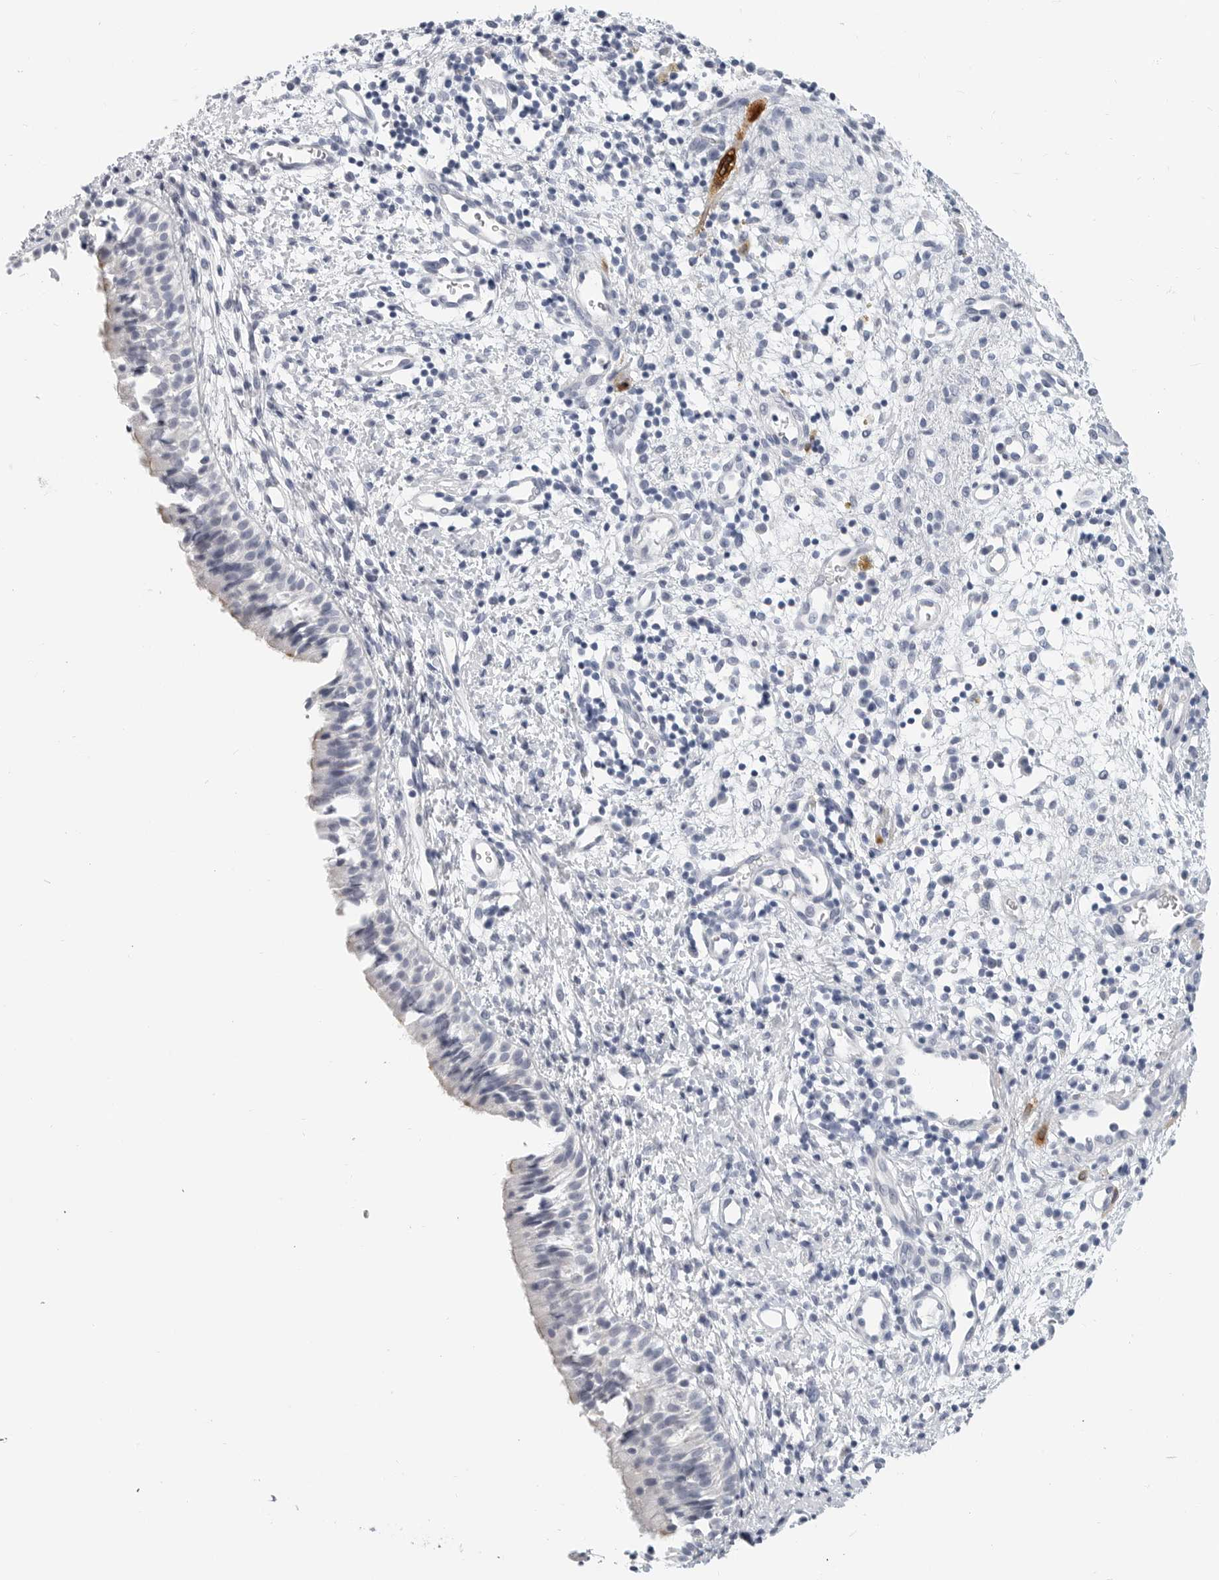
{"staining": {"intensity": "weak", "quantity": "25%-75%", "location": "cytoplasmic/membranous"}, "tissue": "nasopharynx", "cell_type": "Respiratory epithelial cells", "image_type": "normal", "snomed": [{"axis": "morphology", "description": "Normal tissue, NOS"}, {"axis": "topography", "description": "Nasopharynx"}], "caption": "A high-resolution histopathology image shows IHC staining of benign nasopharynx, which reveals weak cytoplasmic/membranous staining in about 25%-75% of respiratory epithelial cells. The staining was performed using DAB to visualize the protein expression in brown, while the nuclei were stained in blue with hematoxylin (Magnification: 20x).", "gene": "PLN", "patient": {"sex": "male", "age": 22}}